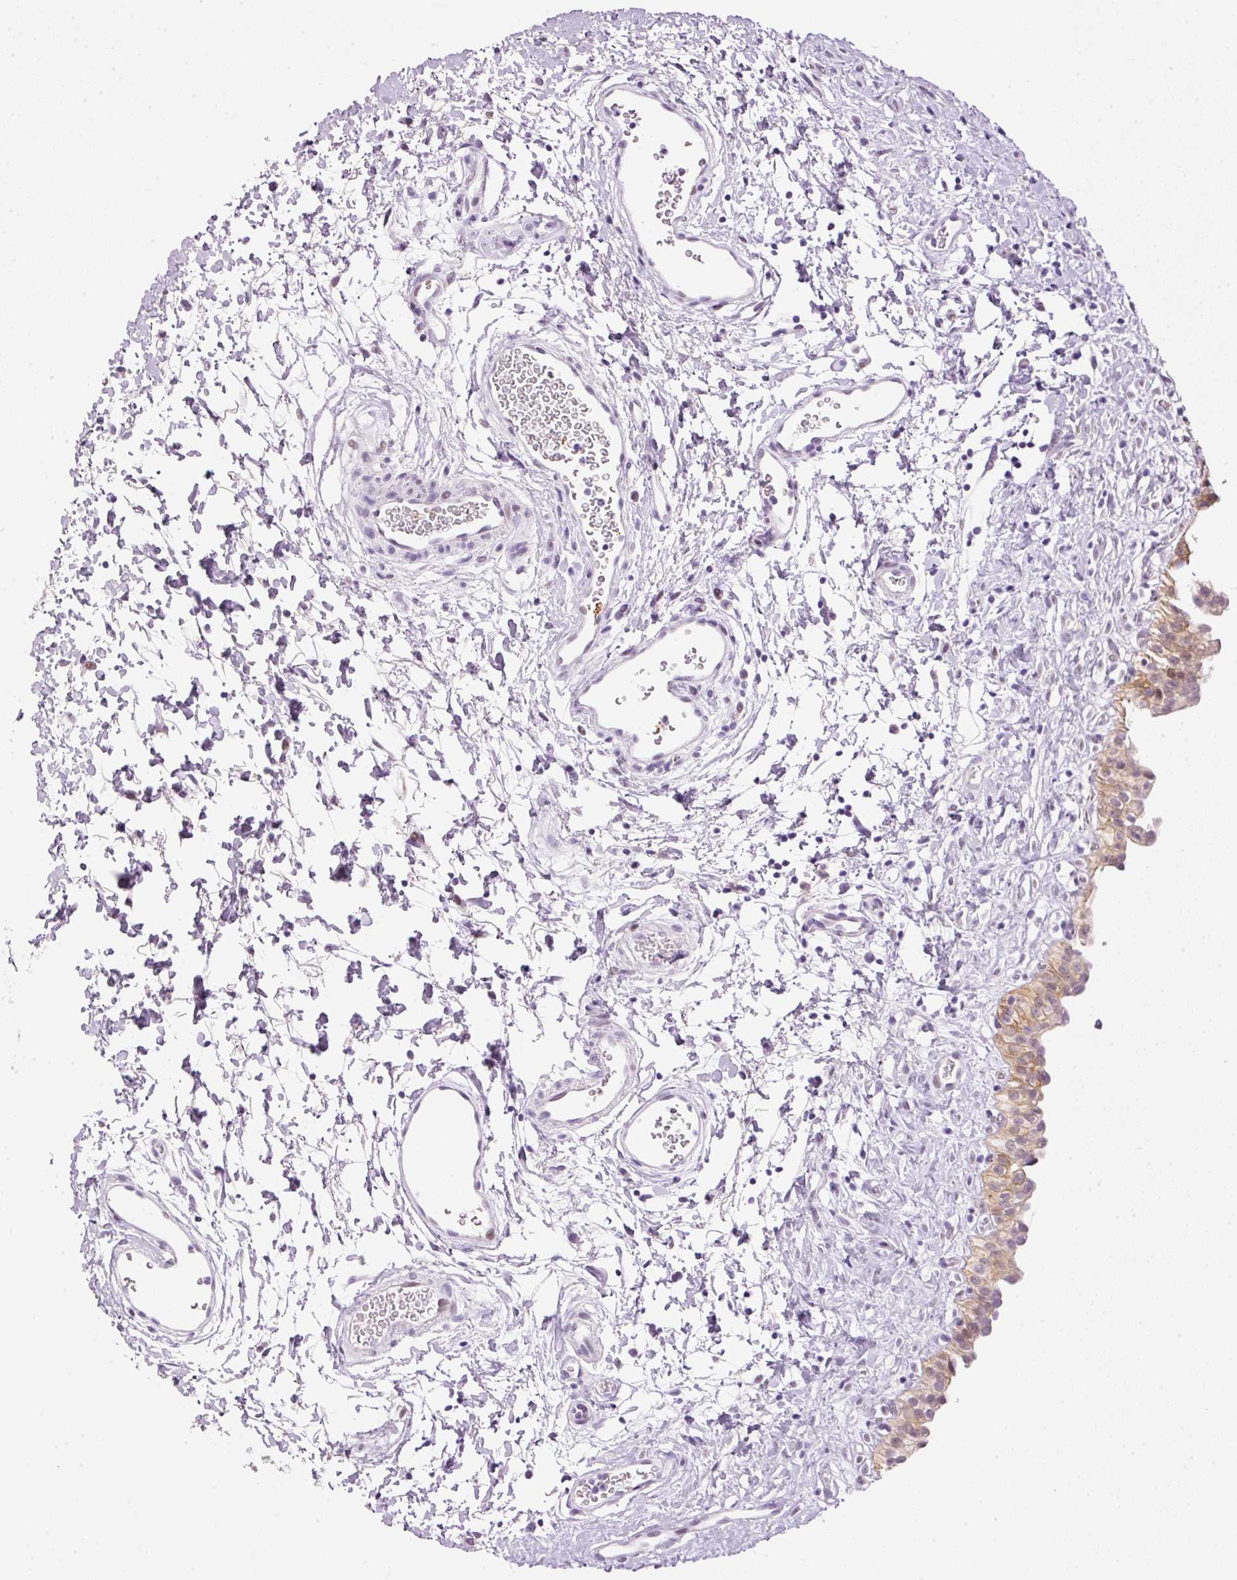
{"staining": {"intensity": "moderate", "quantity": ">75%", "location": "cytoplasmic/membranous"}, "tissue": "urinary bladder", "cell_type": "Urothelial cells", "image_type": "normal", "snomed": [{"axis": "morphology", "description": "Normal tissue, NOS"}, {"axis": "topography", "description": "Urinary bladder"}], "caption": "Brown immunohistochemical staining in unremarkable human urinary bladder displays moderate cytoplasmic/membranous staining in about >75% of urothelial cells.", "gene": "SRC", "patient": {"sex": "male", "age": 51}}